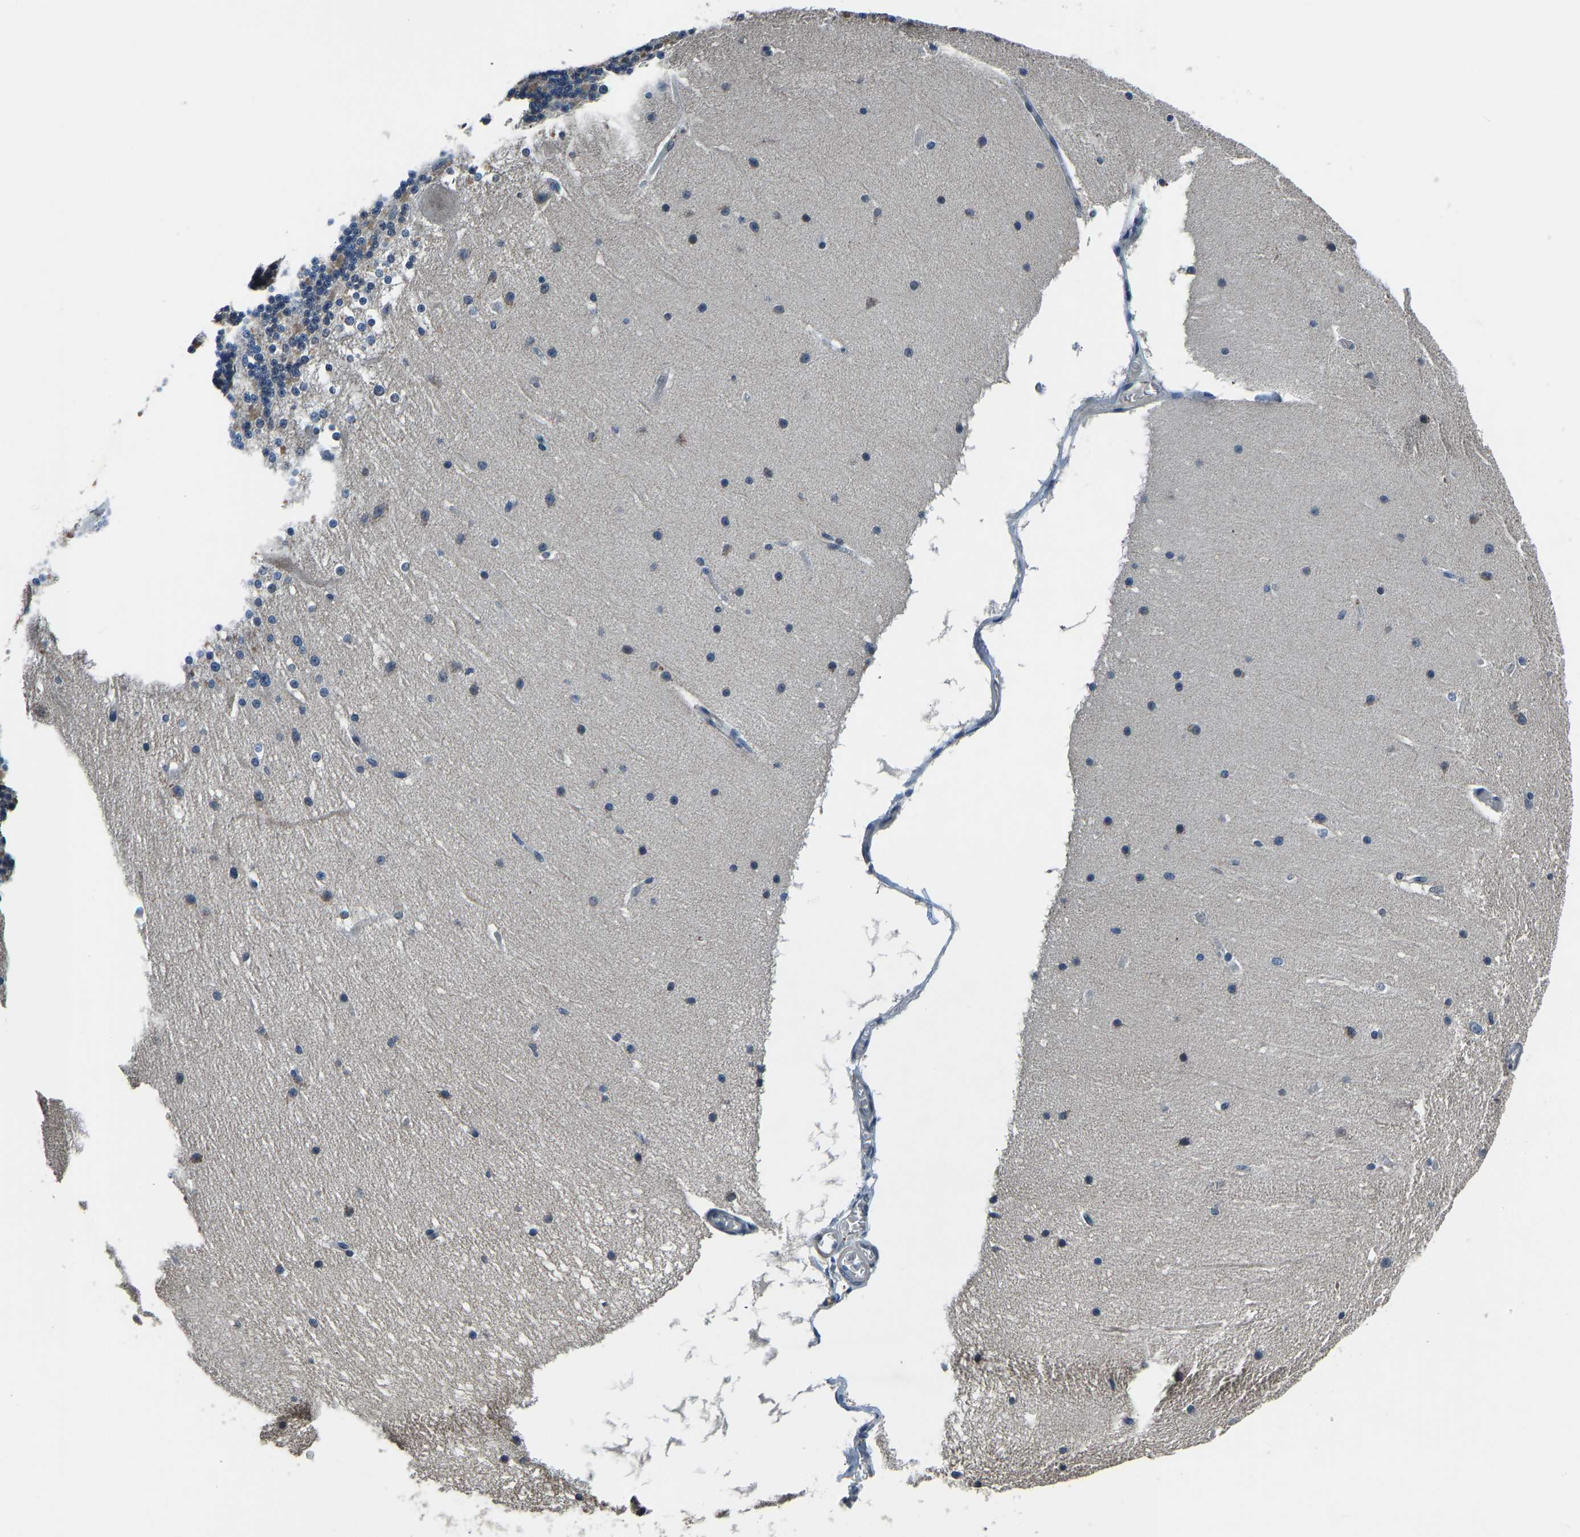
{"staining": {"intensity": "weak", "quantity": "<25%", "location": "cytoplasmic/membranous"}, "tissue": "cerebellum", "cell_type": "Cells in granular layer", "image_type": "normal", "snomed": [{"axis": "morphology", "description": "Normal tissue, NOS"}, {"axis": "topography", "description": "Cerebellum"}], "caption": "This is a micrograph of immunohistochemistry staining of normal cerebellum, which shows no positivity in cells in granular layer.", "gene": "FOS", "patient": {"sex": "female", "age": 19}}